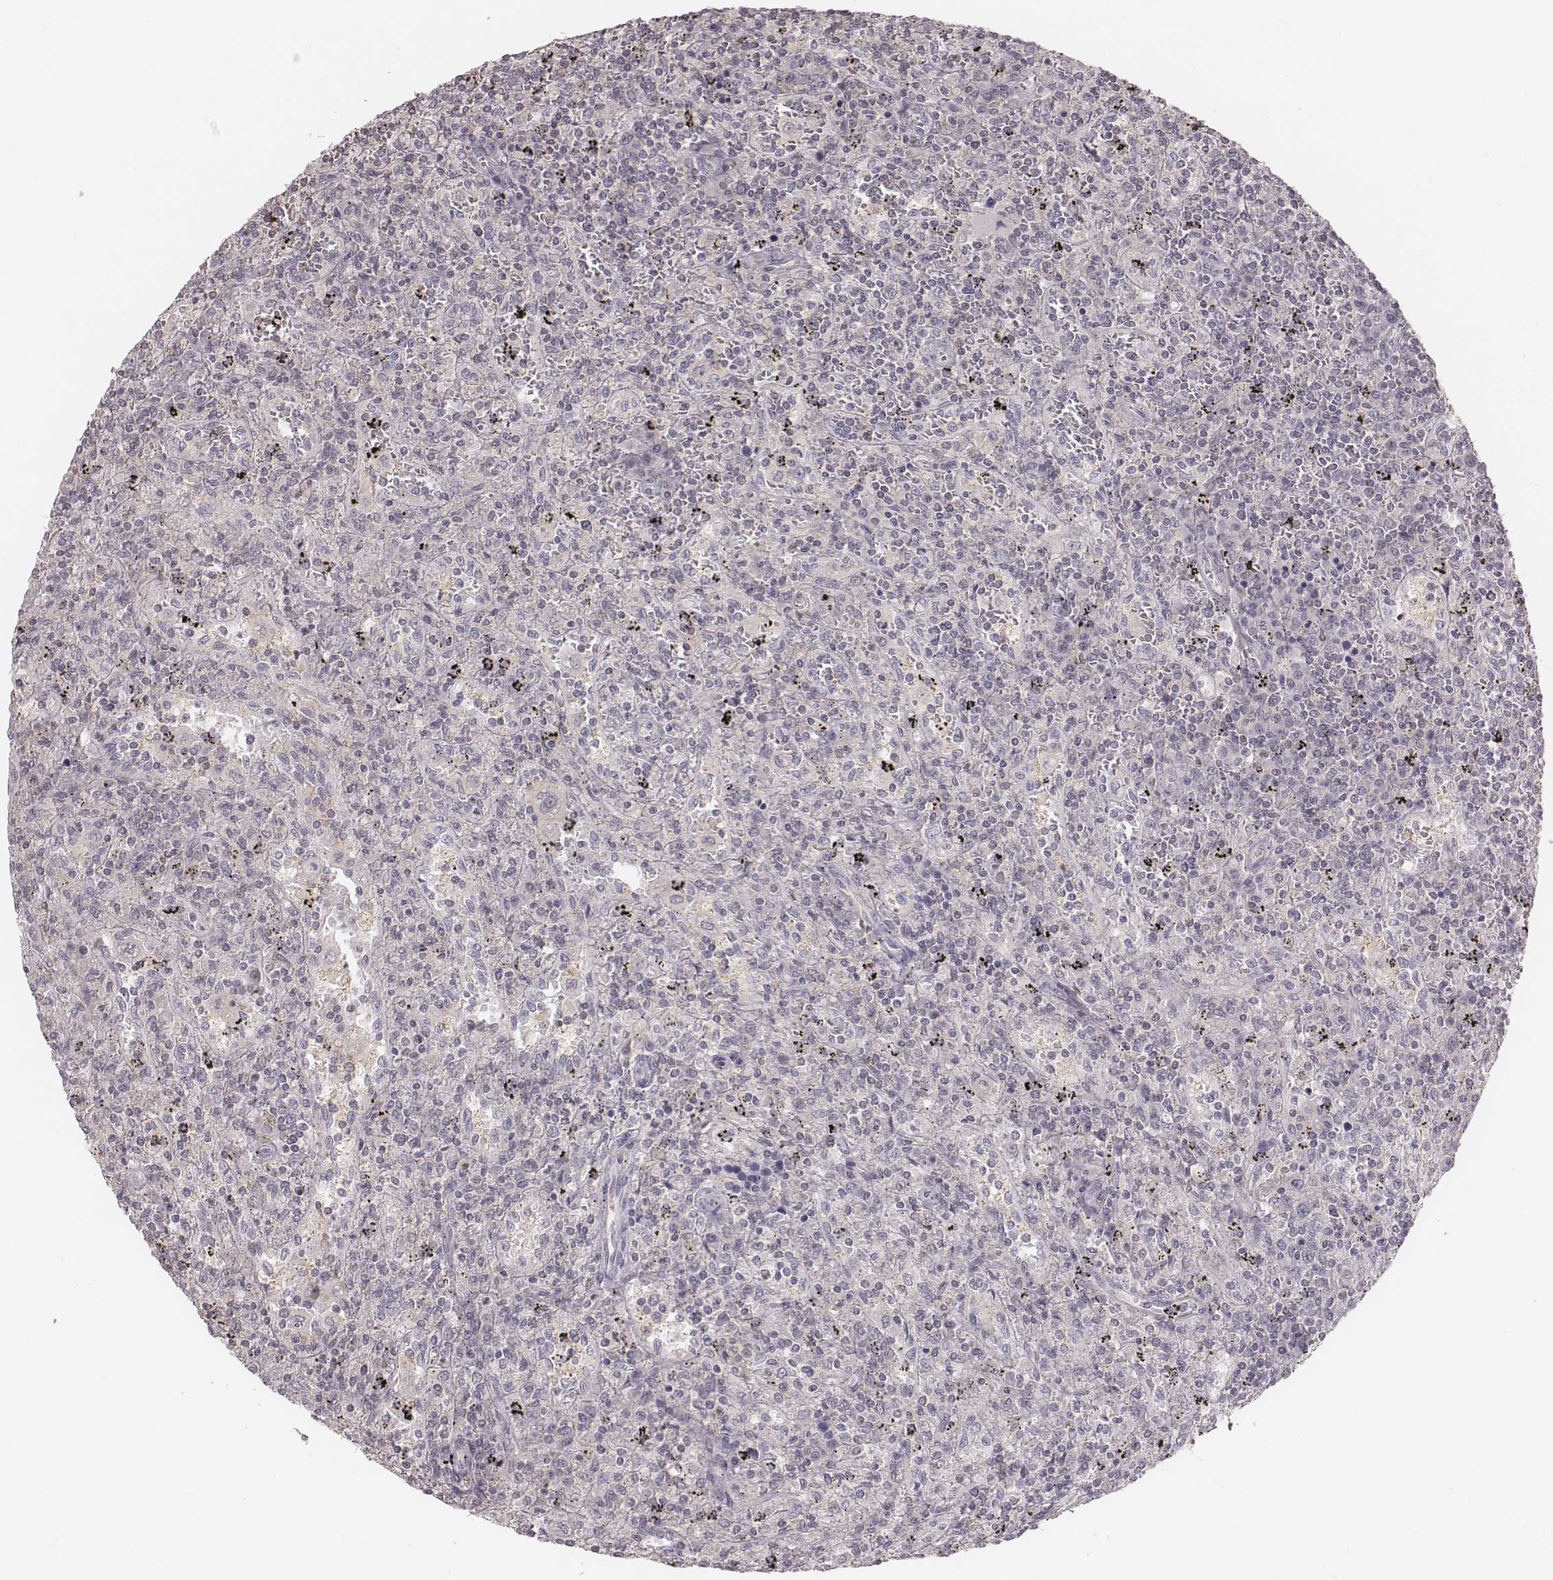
{"staining": {"intensity": "negative", "quantity": "none", "location": "none"}, "tissue": "lymphoma", "cell_type": "Tumor cells", "image_type": "cancer", "snomed": [{"axis": "morphology", "description": "Malignant lymphoma, non-Hodgkin's type, Low grade"}, {"axis": "topography", "description": "Spleen"}], "caption": "Histopathology image shows no significant protein positivity in tumor cells of lymphoma. (Stains: DAB (3,3'-diaminobenzidine) immunohistochemistry (IHC) with hematoxylin counter stain, Microscopy: brightfield microscopy at high magnification).", "gene": "TDRD5", "patient": {"sex": "male", "age": 62}}